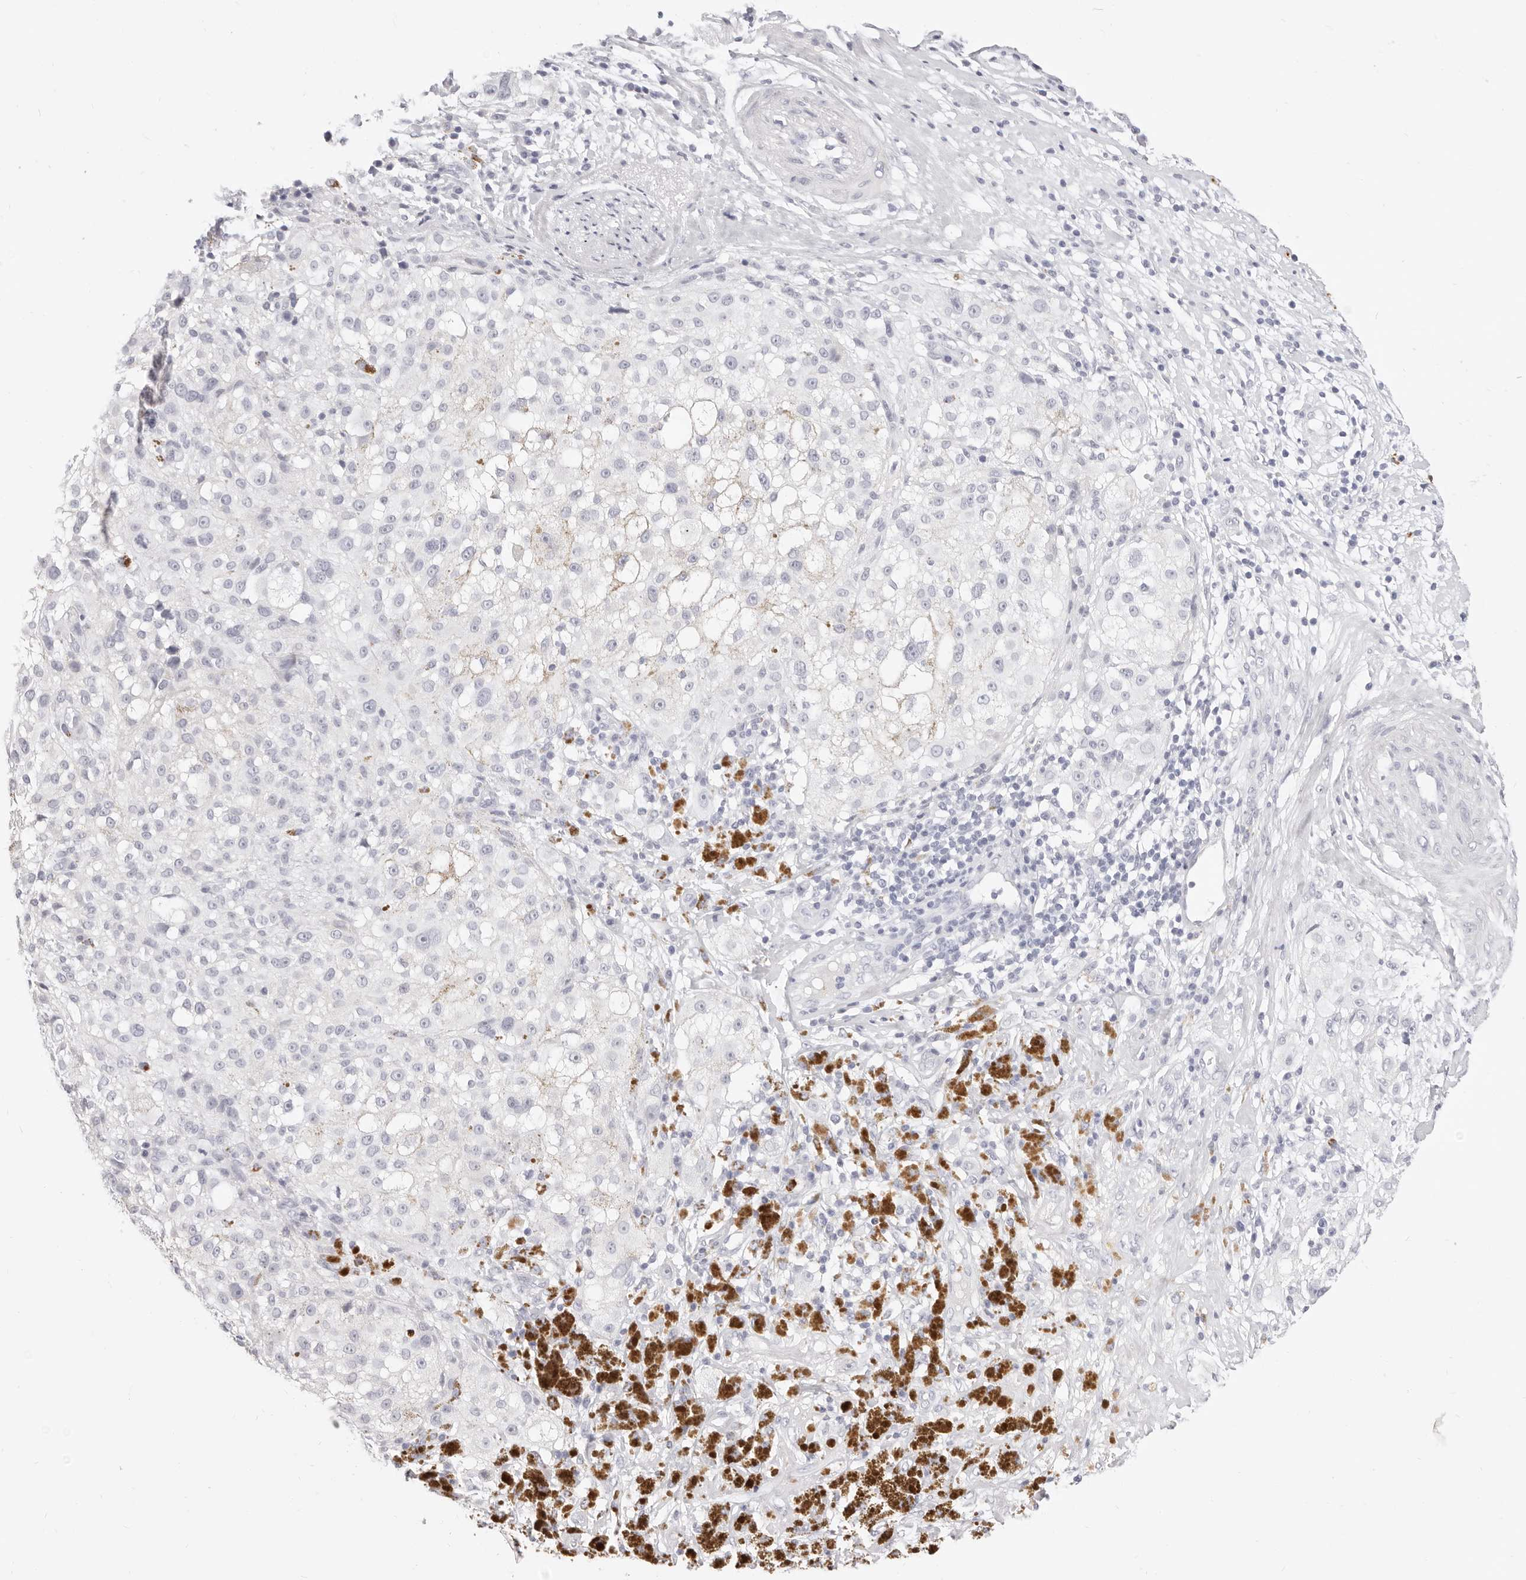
{"staining": {"intensity": "negative", "quantity": "none", "location": "none"}, "tissue": "melanoma", "cell_type": "Tumor cells", "image_type": "cancer", "snomed": [{"axis": "morphology", "description": "Necrosis, NOS"}, {"axis": "morphology", "description": "Malignant melanoma, NOS"}, {"axis": "topography", "description": "Skin"}], "caption": "An immunohistochemistry image of melanoma is shown. There is no staining in tumor cells of melanoma.", "gene": "CAMP", "patient": {"sex": "female", "age": 87}}